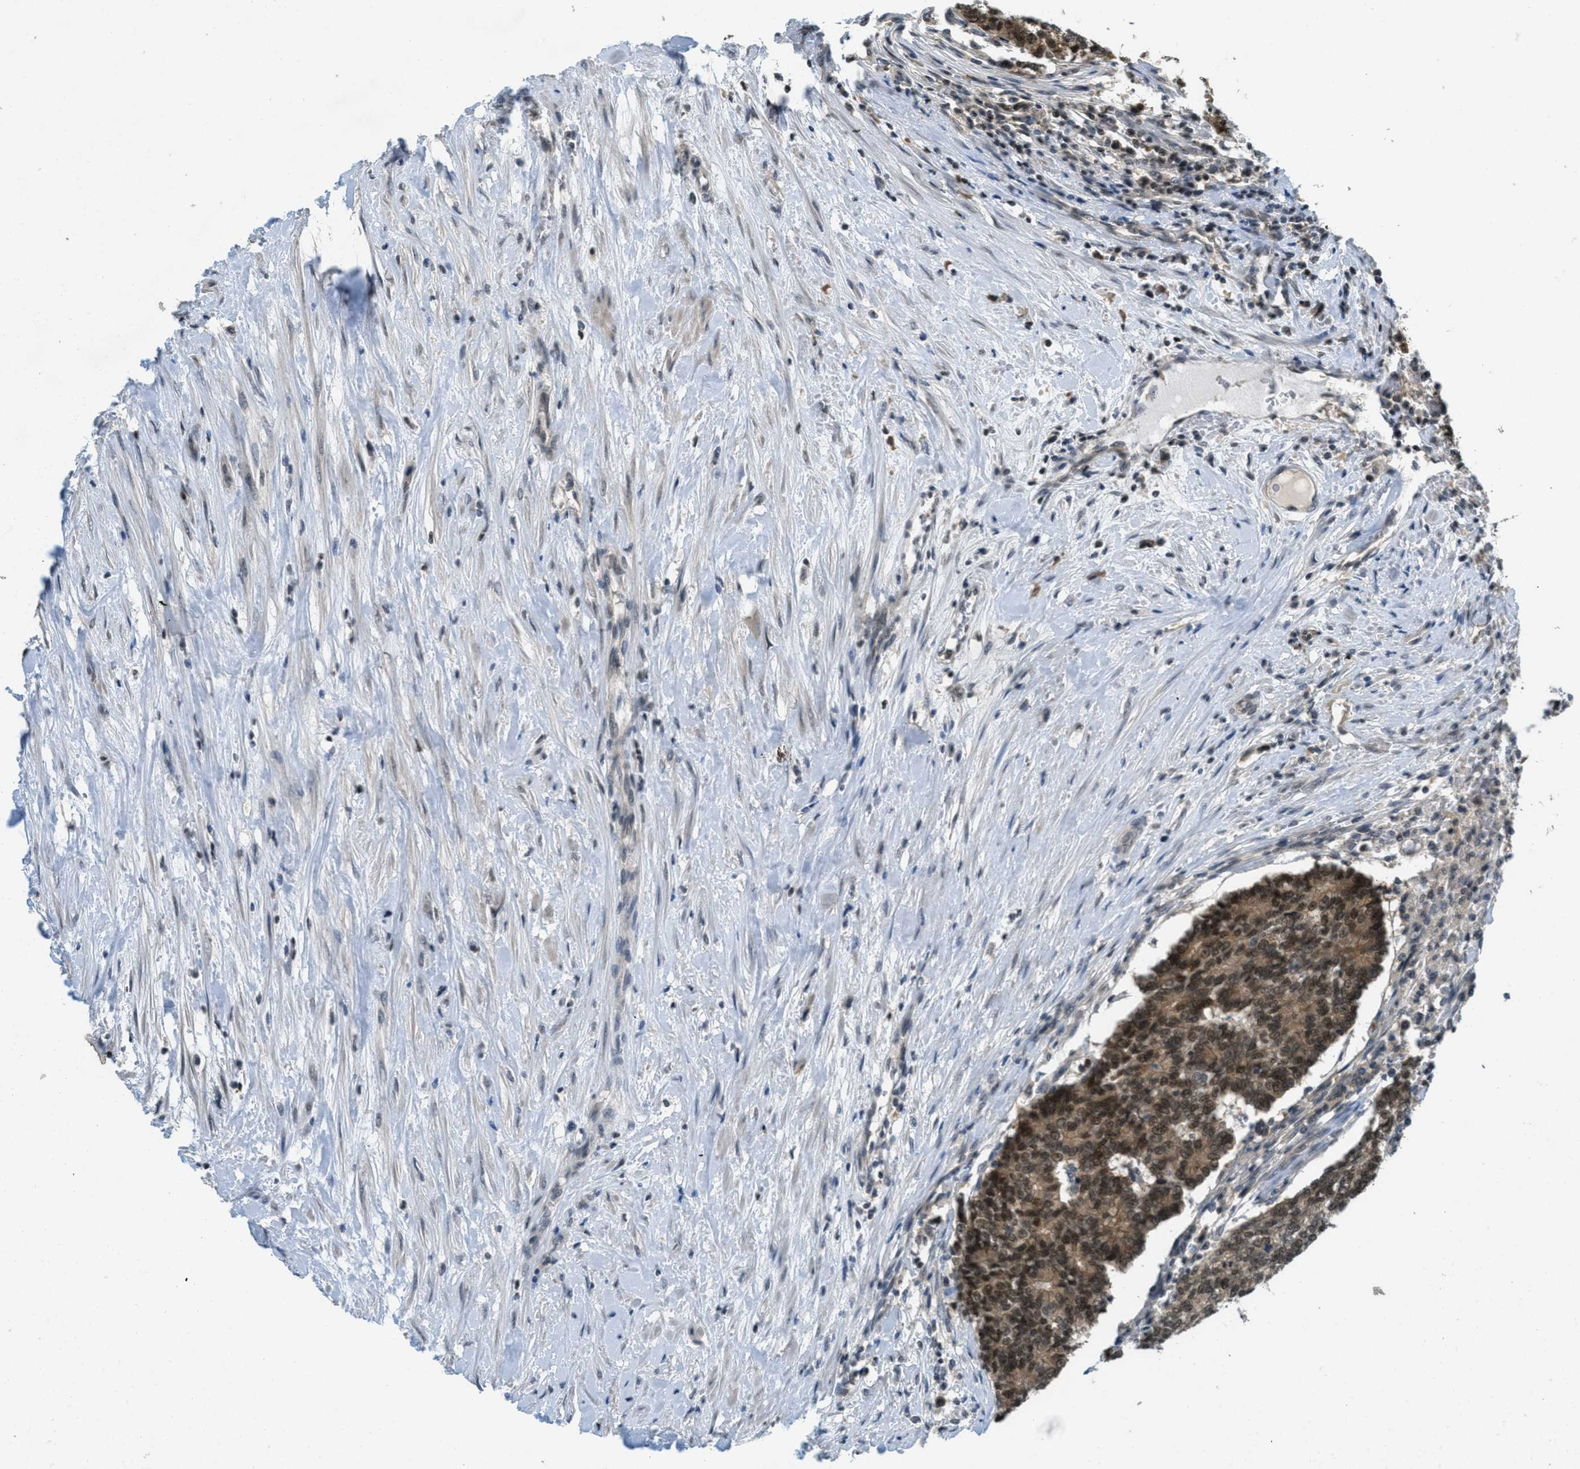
{"staining": {"intensity": "moderate", "quantity": ">75%", "location": "cytoplasmic/membranous,nuclear"}, "tissue": "prostate cancer", "cell_type": "Tumor cells", "image_type": "cancer", "snomed": [{"axis": "morphology", "description": "Normal tissue, NOS"}, {"axis": "morphology", "description": "Adenocarcinoma, High grade"}, {"axis": "topography", "description": "Prostate"}, {"axis": "topography", "description": "Seminal veicle"}], "caption": "Adenocarcinoma (high-grade) (prostate) stained with DAB immunohistochemistry (IHC) reveals medium levels of moderate cytoplasmic/membranous and nuclear expression in approximately >75% of tumor cells.", "gene": "DNAJB1", "patient": {"sex": "male", "age": 55}}